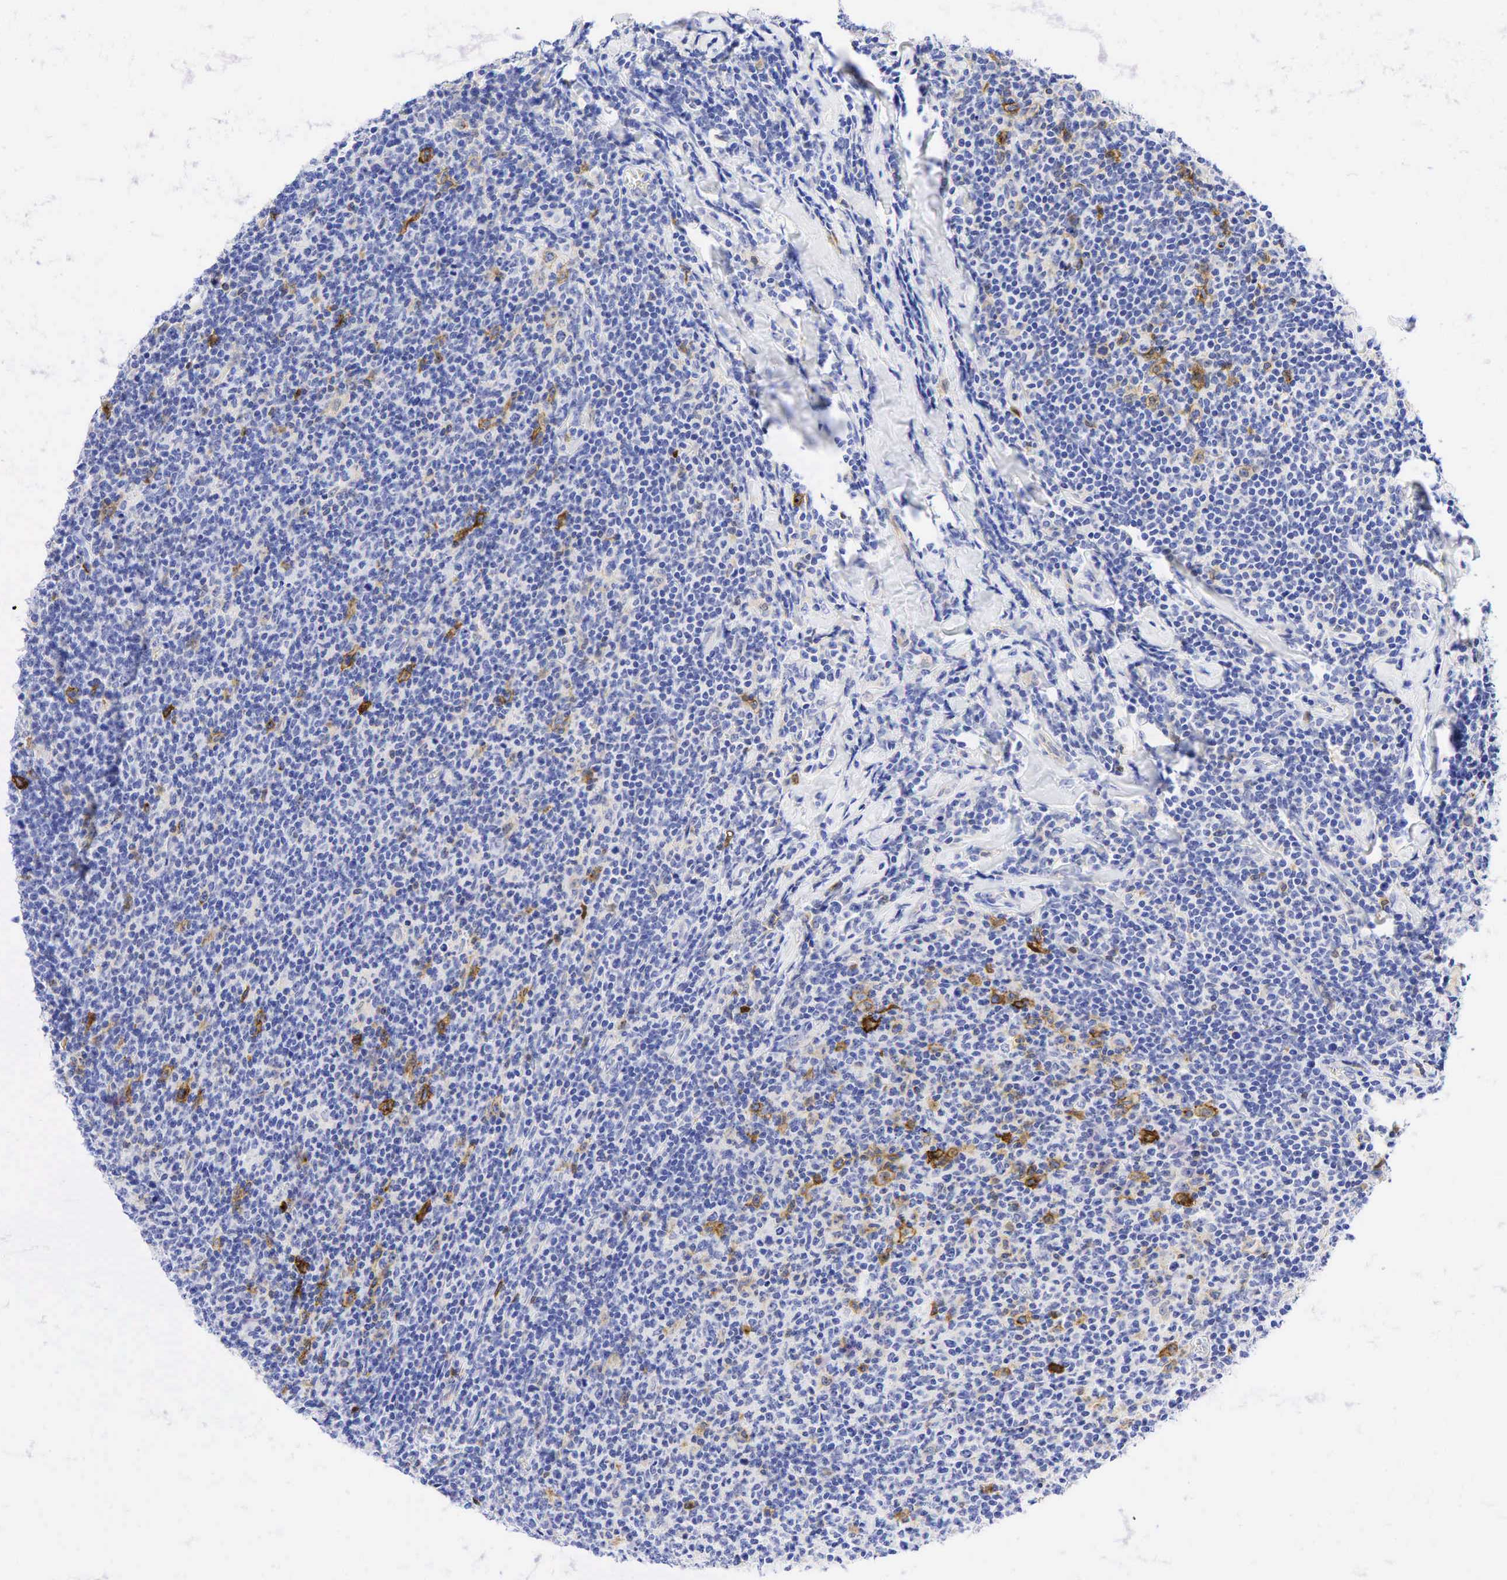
{"staining": {"intensity": "moderate", "quantity": "<25%", "location": "cytoplasmic/membranous"}, "tissue": "lymphoma", "cell_type": "Tumor cells", "image_type": "cancer", "snomed": [{"axis": "morphology", "description": "Malignant lymphoma, non-Hodgkin's type, Low grade"}, {"axis": "topography", "description": "Lymph node"}], "caption": "A high-resolution micrograph shows IHC staining of malignant lymphoma, non-Hodgkin's type (low-grade), which demonstrates moderate cytoplasmic/membranous positivity in approximately <25% of tumor cells.", "gene": "TNFRSF8", "patient": {"sex": "male", "age": 74}}